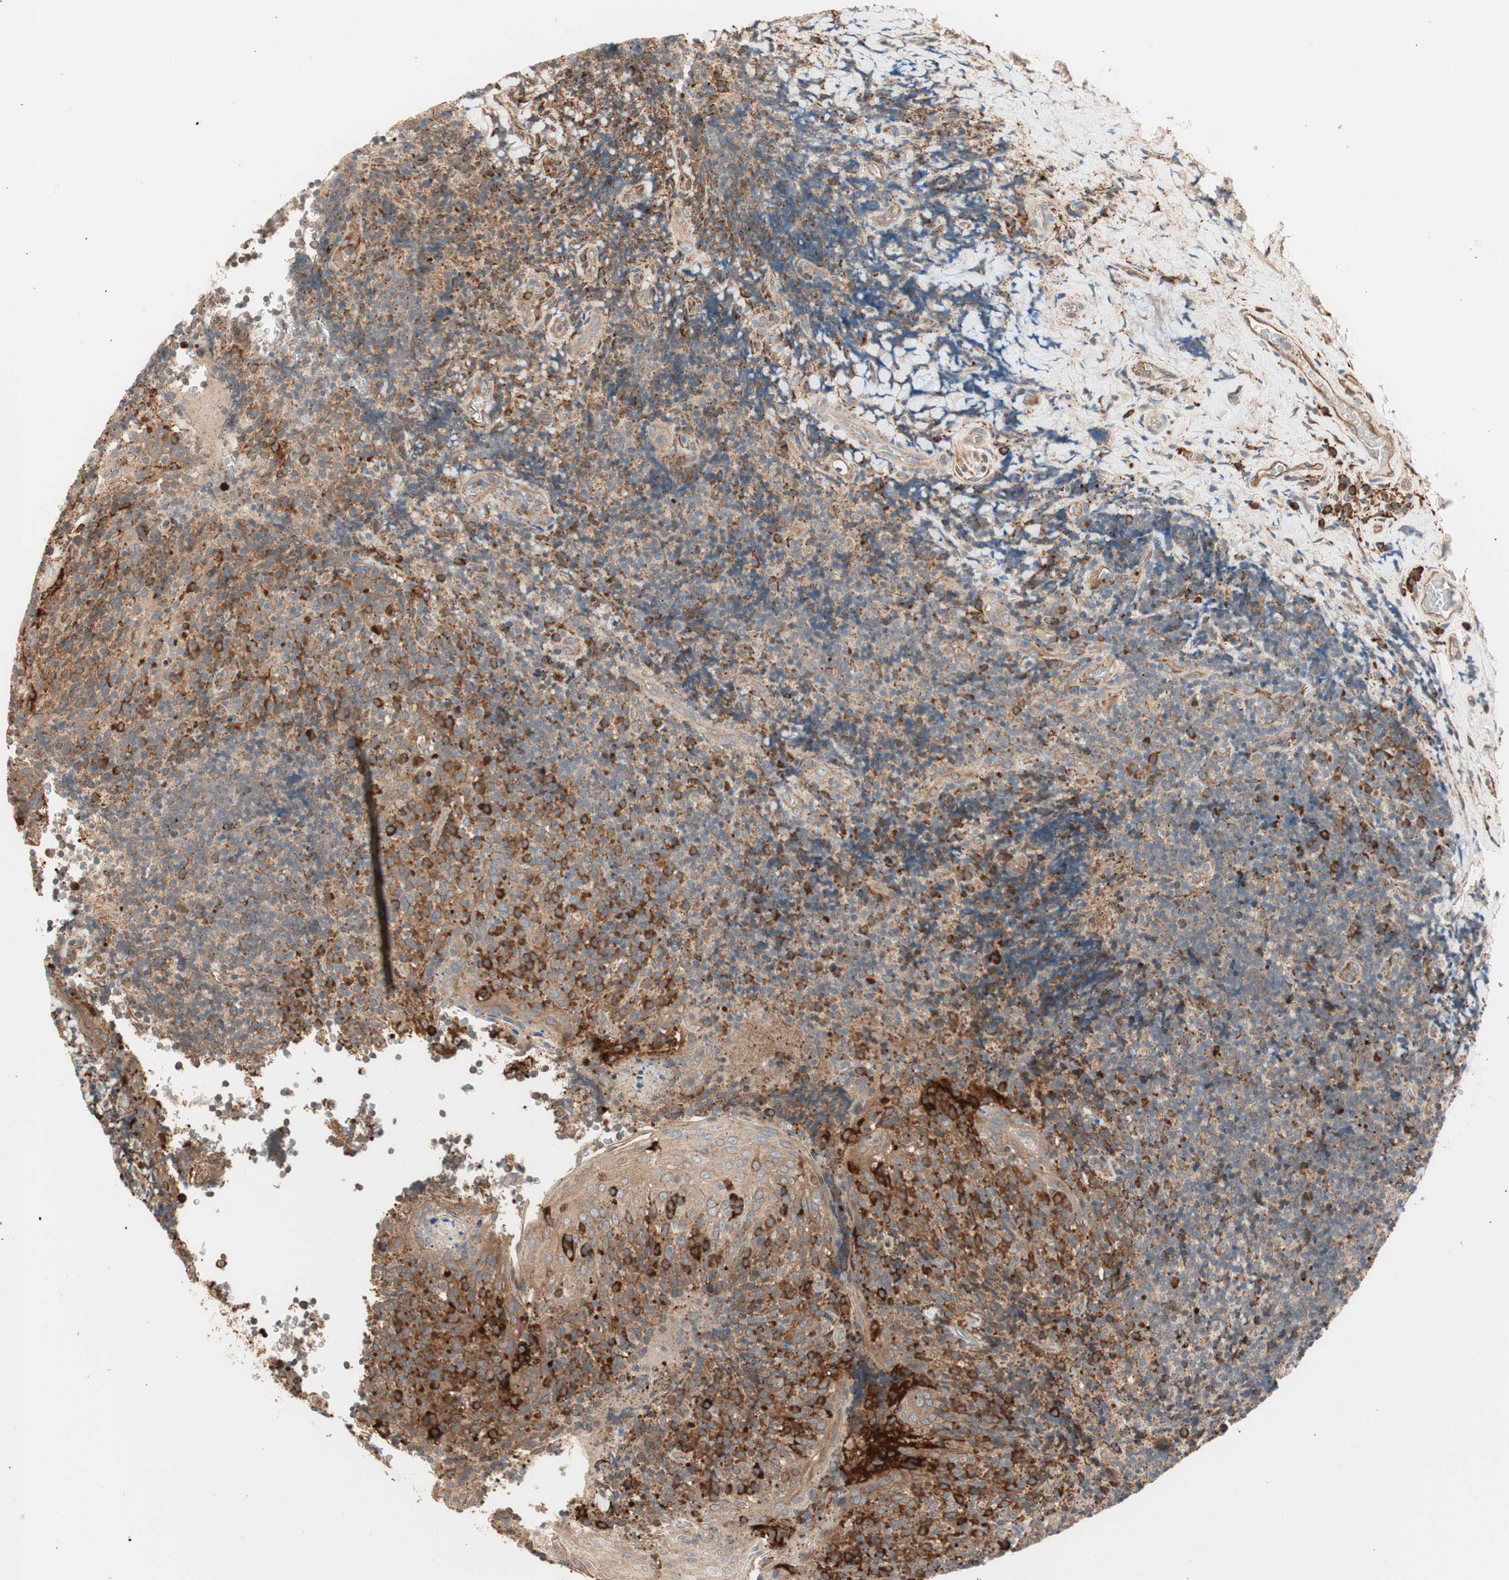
{"staining": {"intensity": "strong", "quantity": ">75%", "location": "cytoplasmic/membranous"}, "tissue": "lymphoma", "cell_type": "Tumor cells", "image_type": "cancer", "snomed": [{"axis": "morphology", "description": "Malignant lymphoma, non-Hodgkin's type, High grade"}, {"axis": "topography", "description": "Tonsil"}], "caption": "Protein staining of high-grade malignant lymphoma, non-Hodgkin's type tissue shows strong cytoplasmic/membranous staining in about >75% of tumor cells.", "gene": "P4HA1", "patient": {"sex": "female", "age": 36}}